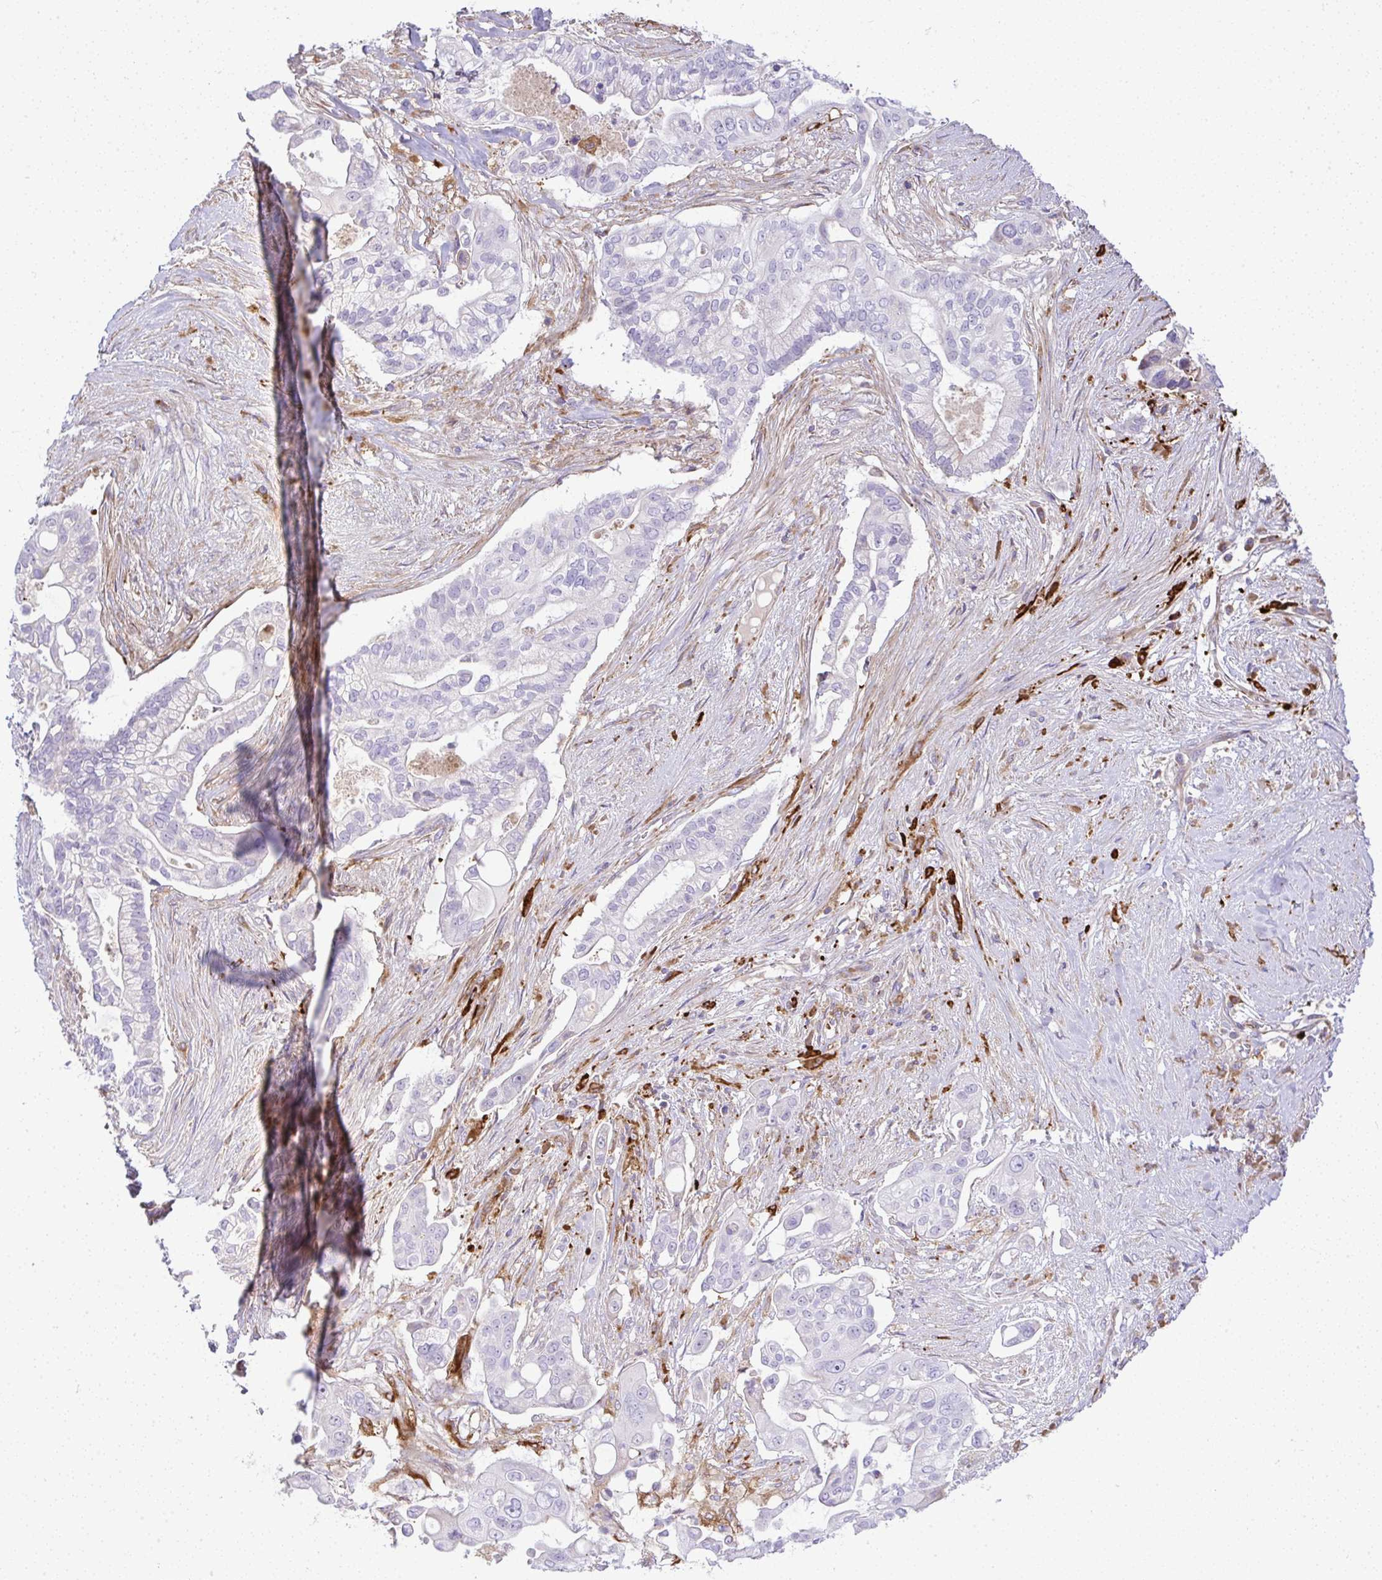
{"staining": {"intensity": "negative", "quantity": "none", "location": "none"}, "tissue": "pancreatic cancer", "cell_type": "Tumor cells", "image_type": "cancer", "snomed": [{"axis": "morphology", "description": "Adenocarcinoma, NOS"}, {"axis": "topography", "description": "Pancreas"}], "caption": "IHC histopathology image of human pancreatic cancer (adenocarcinoma) stained for a protein (brown), which demonstrates no expression in tumor cells. (Stains: DAB (3,3'-diaminobenzidine) IHC with hematoxylin counter stain, Microscopy: brightfield microscopy at high magnification).", "gene": "GRID2", "patient": {"sex": "female", "age": 69}}